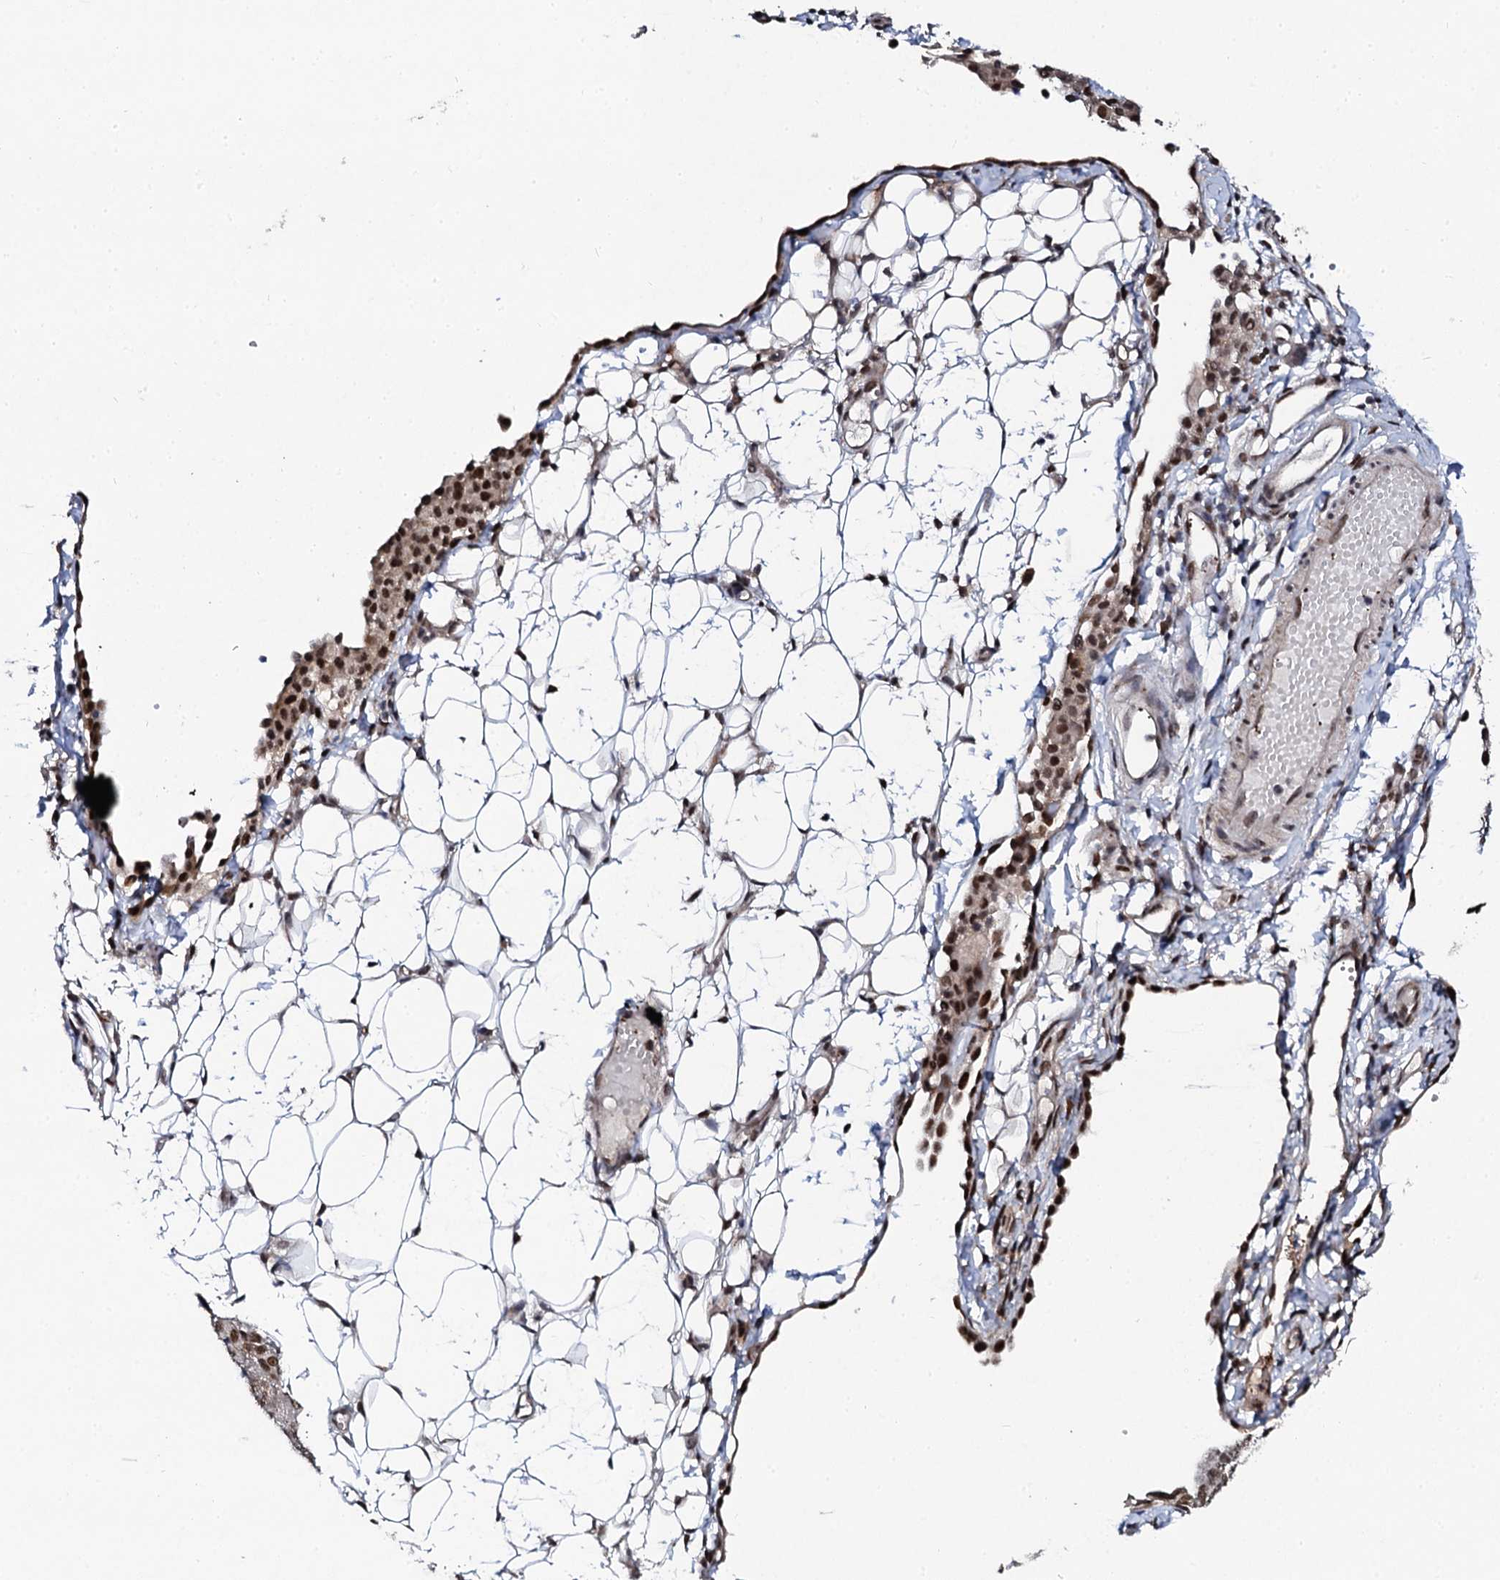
{"staining": {"intensity": "strong", "quantity": ">75%", "location": "nuclear"}, "tissue": "ovarian cancer", "cell_type": "Tumor cells", "image_type": "cancer", "snomed": [{"axis": "morphology", "description": "Carcinoma, endometroid"}, {"axis": "topography", "description": "Ovary"}], "caption": "Endometroid carcinoma (ovarian) tissue demonstrates strong nuclear staining in about >75% of tumor cells, visualized by immunohistochemistry. The protein of interest is shown in brown color, while the nuclei are stained blue.", "gene": "CSTF3", "patient": {"sex": "female", "age": 42}}